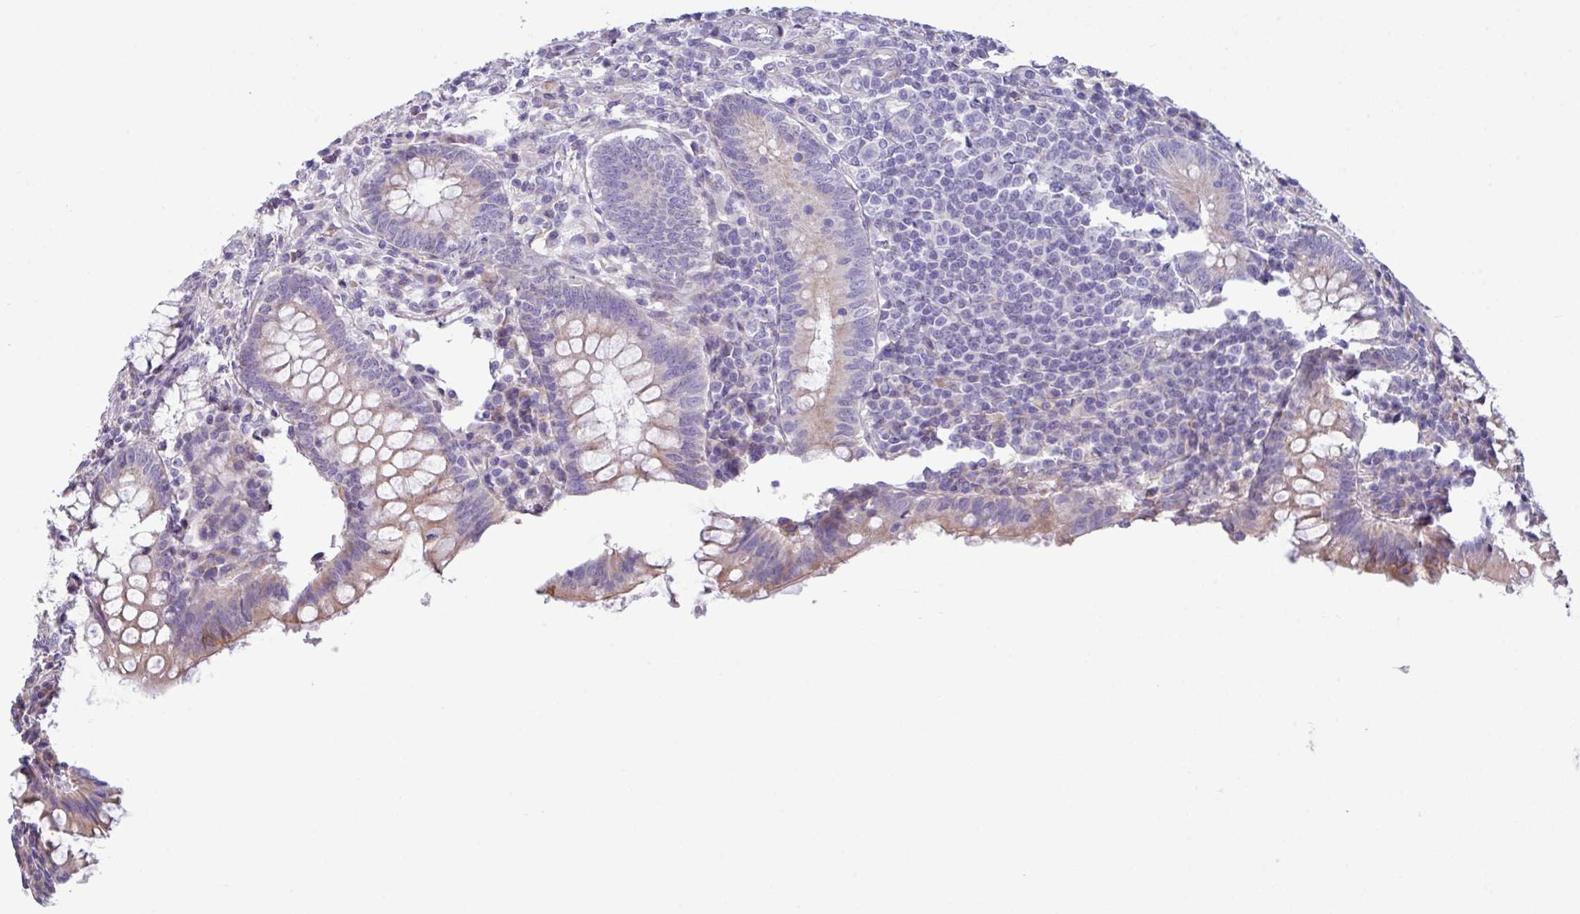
{"staining": {"intensity": "weak", "quantity": "25%-75%", "location": "cytoplasmic/membranous"}, "tissue": "appendix", "cell_type": "Glandular cells", "image_type": "normal", "snomed": [{"axis": "morphology", "description": "Normal tissue, NOS"}, {"axis": "topography", "description": "Appendix"}], "caption": "This micrograph demonstrates immunohistochemistry (IHC) staining of unremarkable appendix, with low weak cytoplasmic/membranous expression in approximately 25%-75% of glandular cells.", "gene": "IRGC", "patient": {"sex": "male", "age": 83}}